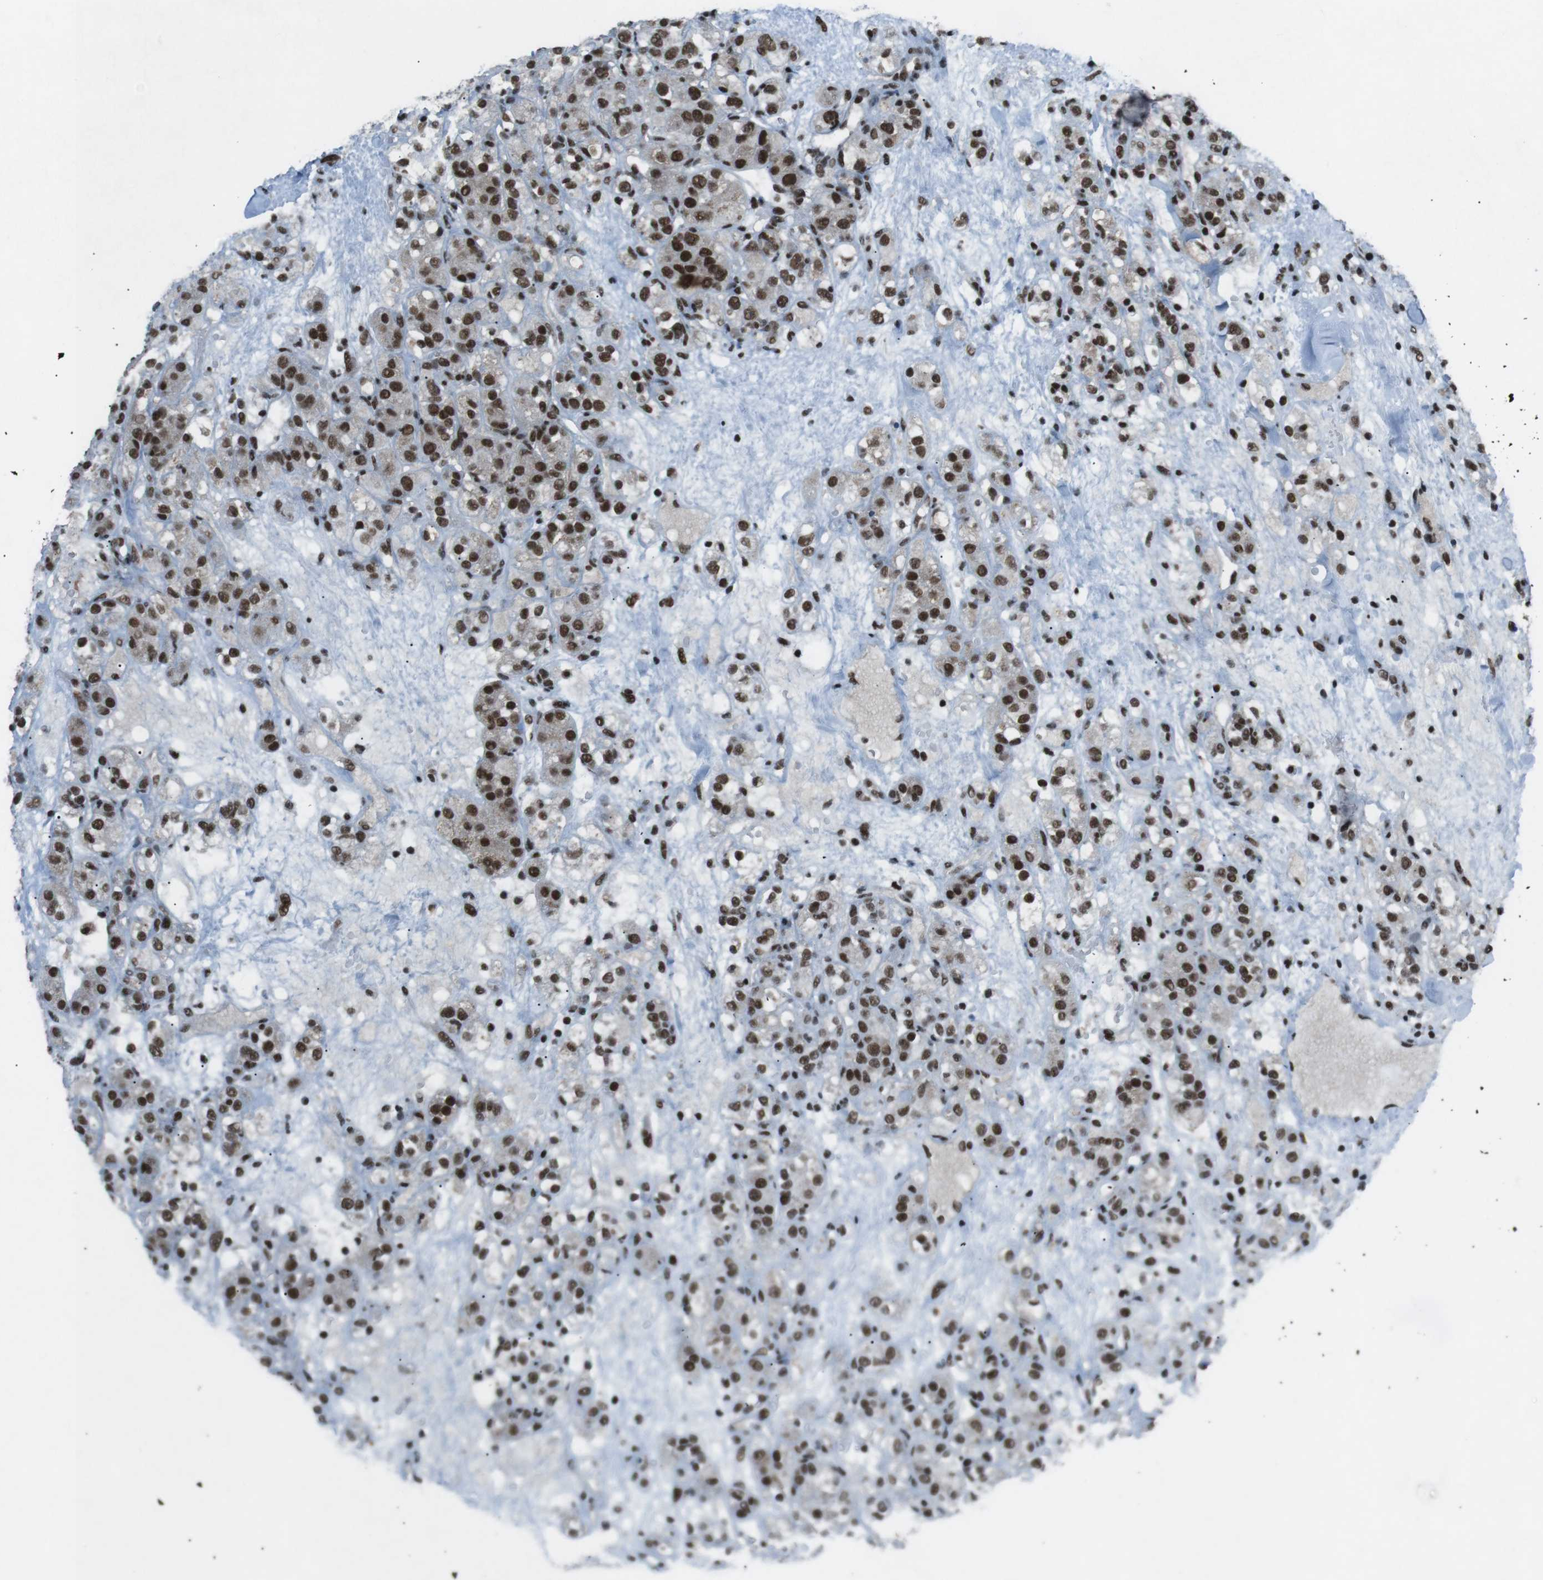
{"staining": {"intensity": "strong", "quantity": ">75%", "location": "nuclear"}, "tissue": "renal cancer", "cell_type": "Tumor cells", "image_type": "cancer", "snomed": [{"axis": "morphology", "description": "Normal tissue, NOS"}, {"axis": "morphology", "description": "Adenocarcinoma, NOS"}, {"axis": "topography", "description": "Kidney"}], "caption": "Approximately >75% of tumor cells in renal cancer (adenocarcinoma) reveal strong nuclear protein expression as visualized by brown immunohistochemical staining.", "gene": "TAF1", "patient": {"sex": "male", "age": 61}}